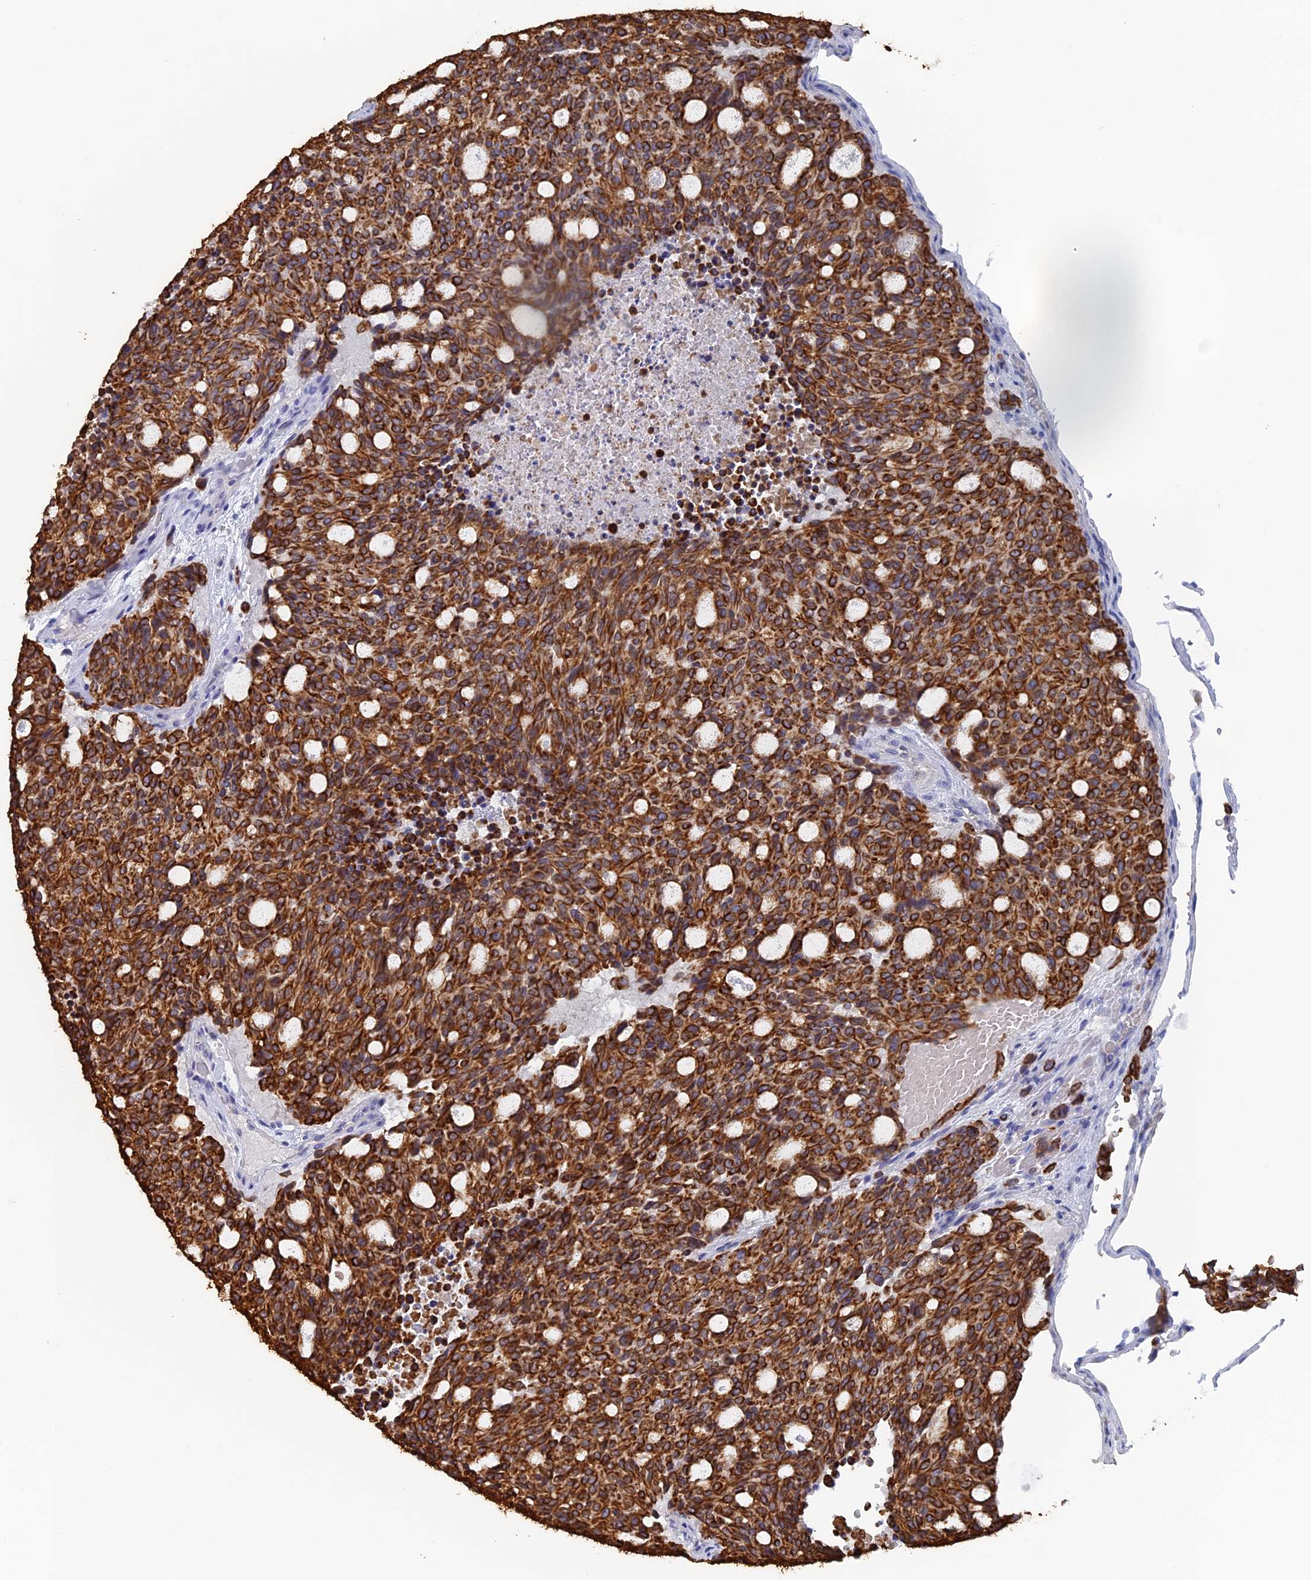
{"staining": {"intensity": "strong", "quantity": ">75%", "location": "cytoplasmic/membranous"}, "tissue": "carcinoid", "cell_type": "Tumor cells", "image_type": "cancer", "snomed": [{"axis": "morphology", "description": "Carcinoid, malignant, NOS"}, {"axis": "topography", "description": "Pancreas"}], "caption": "Carcinoid stained with DAB (3,3'-diaminobenzidine) immunohistochemistry displays high levels of strong cytoplasmic/membranous expression in approximately >75% of tumor cells.", "gene": "SRFBP1", "patient": {"sex": "female", "age": 54}}